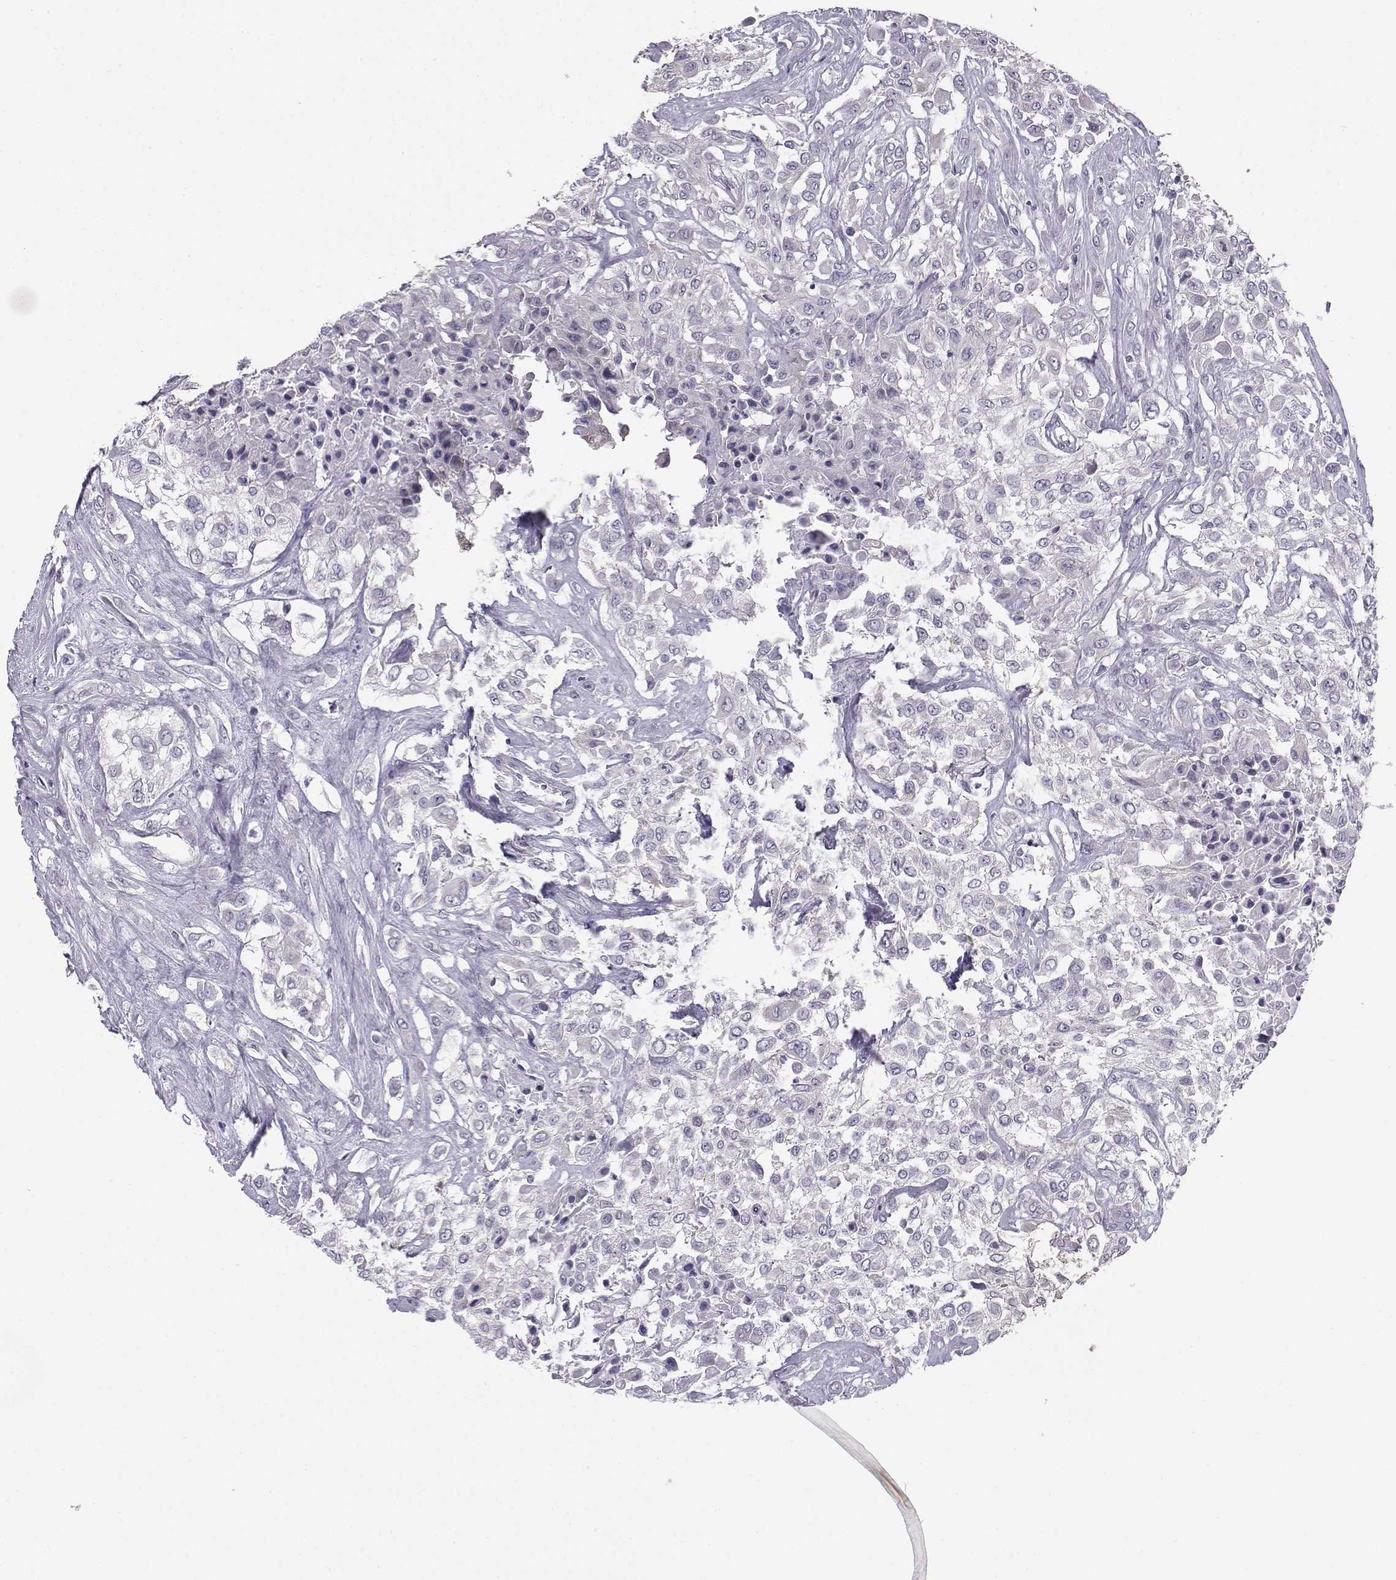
{"staining": {"intensity": "negative", "quantity": "none", "location": "none"}, "tissue": "urothelial cancer", "cell_type": "Tumor cells", "image_type": "cancer", "snomed": [{"axis": "morphology", "description": "Urothelial carcinoma, High grade"}, {"axis": "topography", "description": "Urinary bladder"}], "caption": "This is an IHC image of human high-grade urothelial carcinoma. There is no positivity in tumor cells.", "gene": "KCNMB4", "patient": {"sex": "male", "age": 57}}